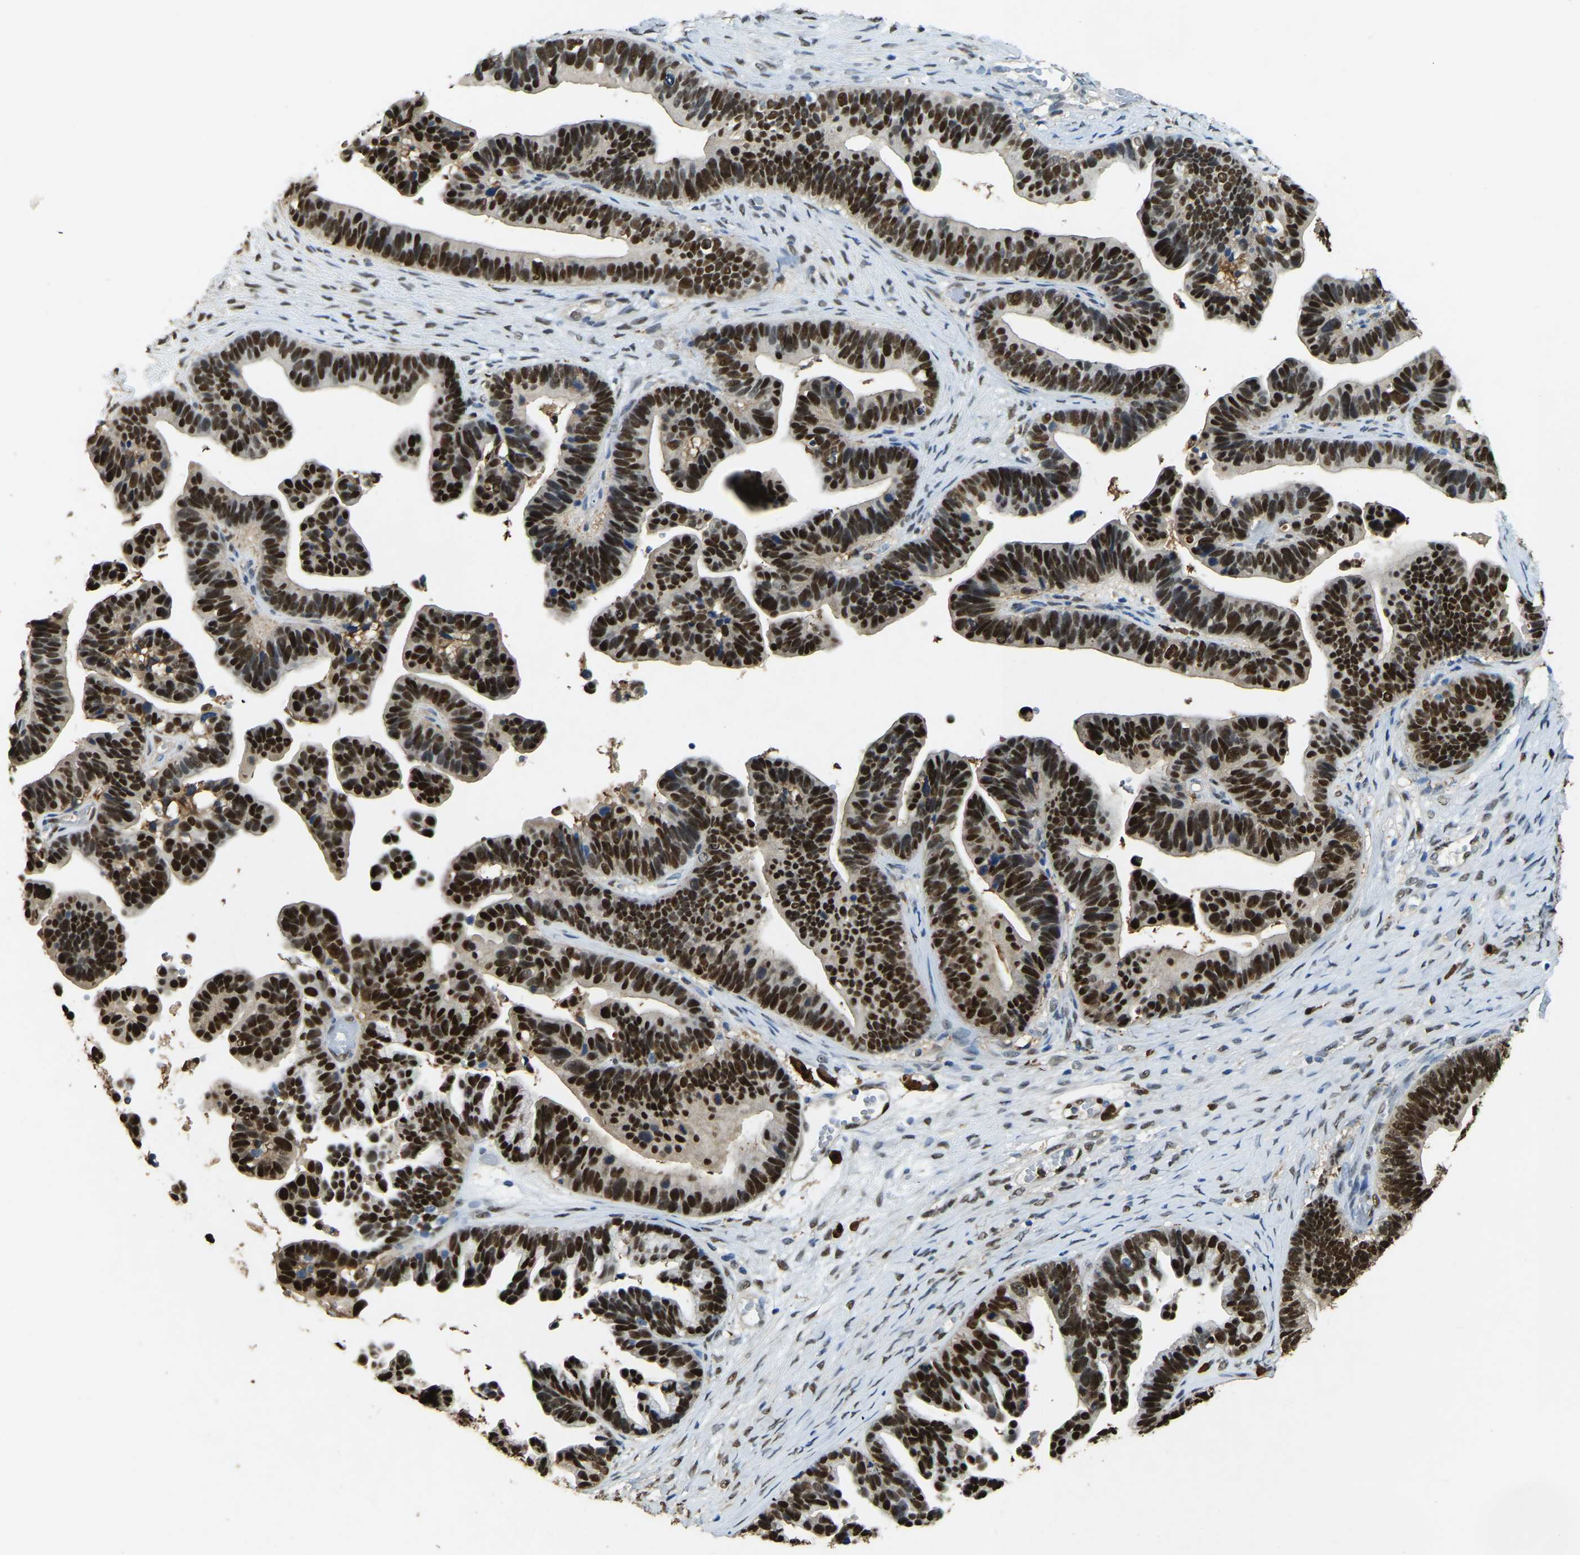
{"staining": {"intensity": "strong", "quantity": ">75%", "location": "nuclear"}, "tissue": "ovarian cancer", "cell_type": "Tumor cells", "image_type": "cancer", "snomed": [{"axis": "morphology", "description": "Cystadenocarcinoma, serous, NOS"}, {"axis": "topography", "description": "Ovary"}], "caption": "Strong nuclear staining is appreciated in approximately >75% of tumor cells in ovarian serous cystadenocarcinoma. The protein of interest is stained brown, and the nuclei are stained in blue (DAB (3,3'-diaminobenzidine) IHC with brightfield microscopy, high magnification).", "gene": "NANS", "patient": {"sex": "female", "age": 56}}